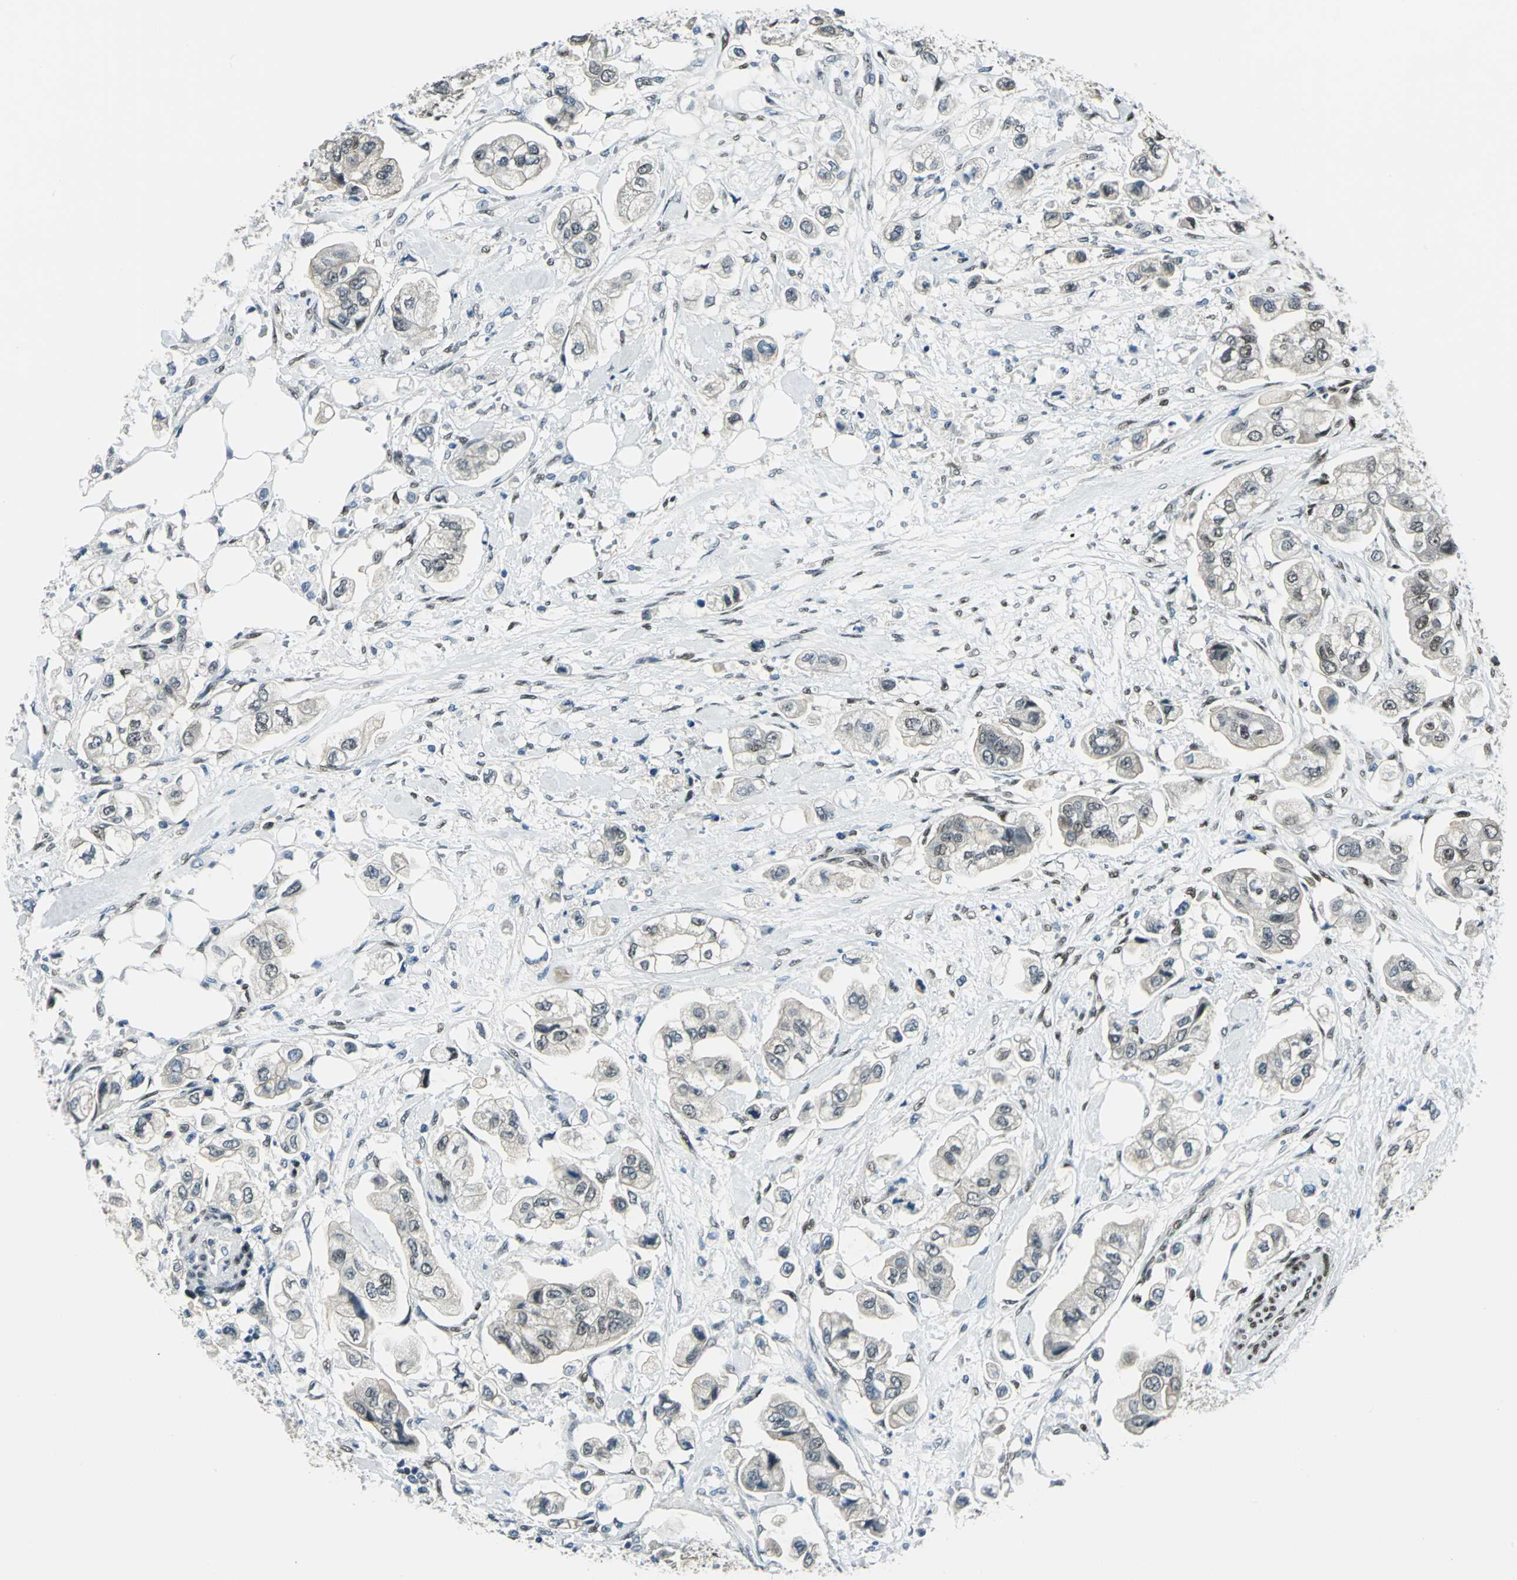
{"staining": {"intensity": "weak", "quantity": "<25%", "location": "cytoplasmic/membranous,nuclear"}, "tissue": "stomach cancer", "cell_type": "Tumor cells", "image_type": "cancer", "snomed": [{"axis": "morphology", "description": "Adenocarcinoma, NOS"}, {"axis": "topography", "description": "Stomach"}], "caption": "IHC photomicrograph of human stomach cancer (adenocarcinoma) stained for a protein (brown), which shows no positivity in tumor cells. (Stains: DAB immunohistochemistry with hematoxylin counter stain, Microscopy: brightfield microscopy at high magnification).", "gene": "NFIA", "patient": {"sex": "male", "age": 62}}